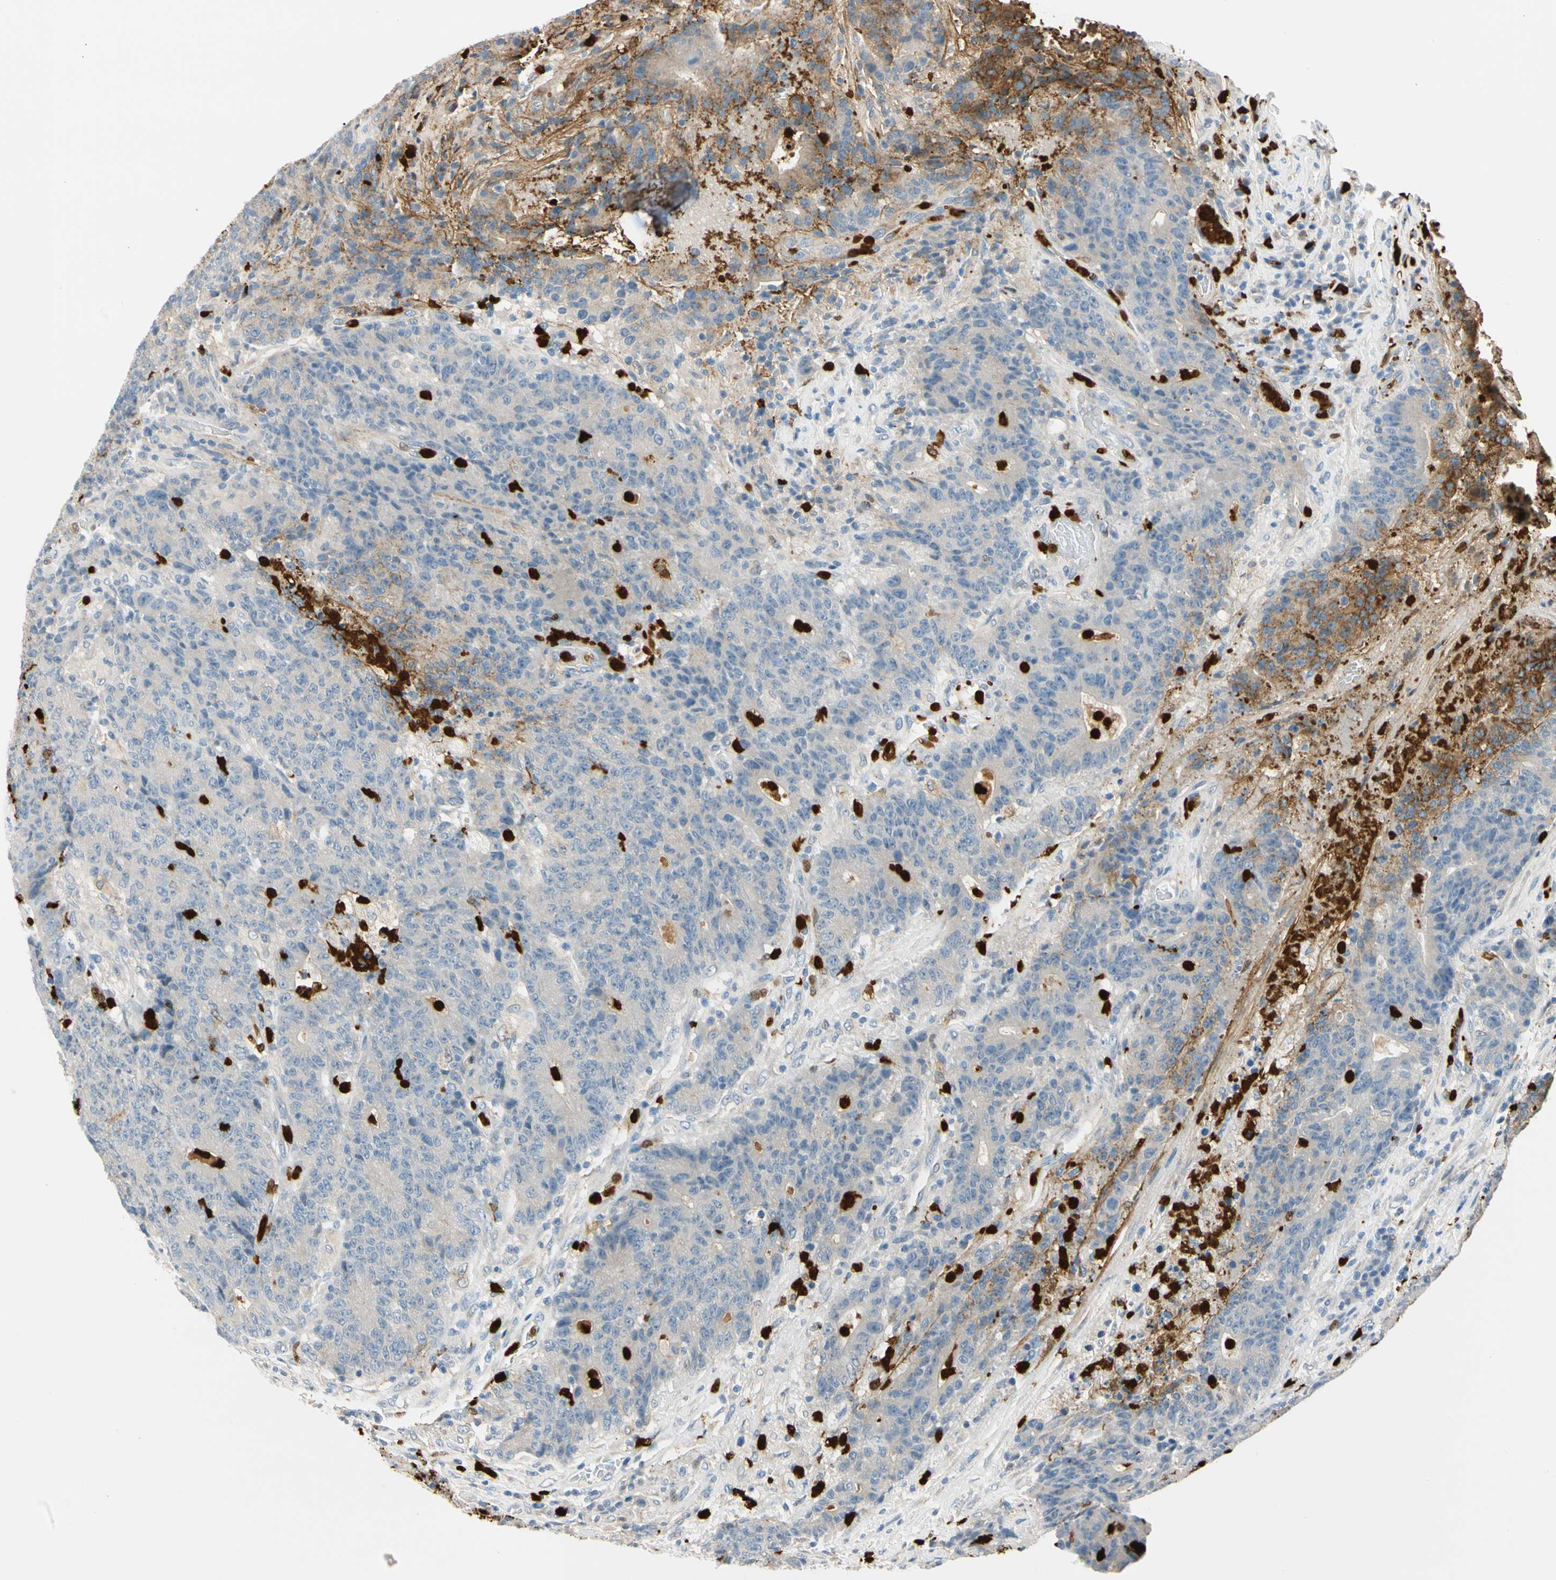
{"staining": {"intensity": "weak", "quantity": "<25%", "location": "cytoplasmic/membranous"}, "tissue": "colorectal cancer", "cell_type": "Tumor cells", "image_type": "cancer", "snomed": [{"axis": "morphology", "description": "Normal tissue, NOS"}, {"axis": "morphology", "description": "Adenocarcinoma, NOS"}, {"axis": "topography", "description": "Colon"}], "caption": "There is no significant expression in tumor cells of adenocarcinoma (colorectal).", "gene": "TRAF5", "patient": {"sex": "female", "age": 75}}